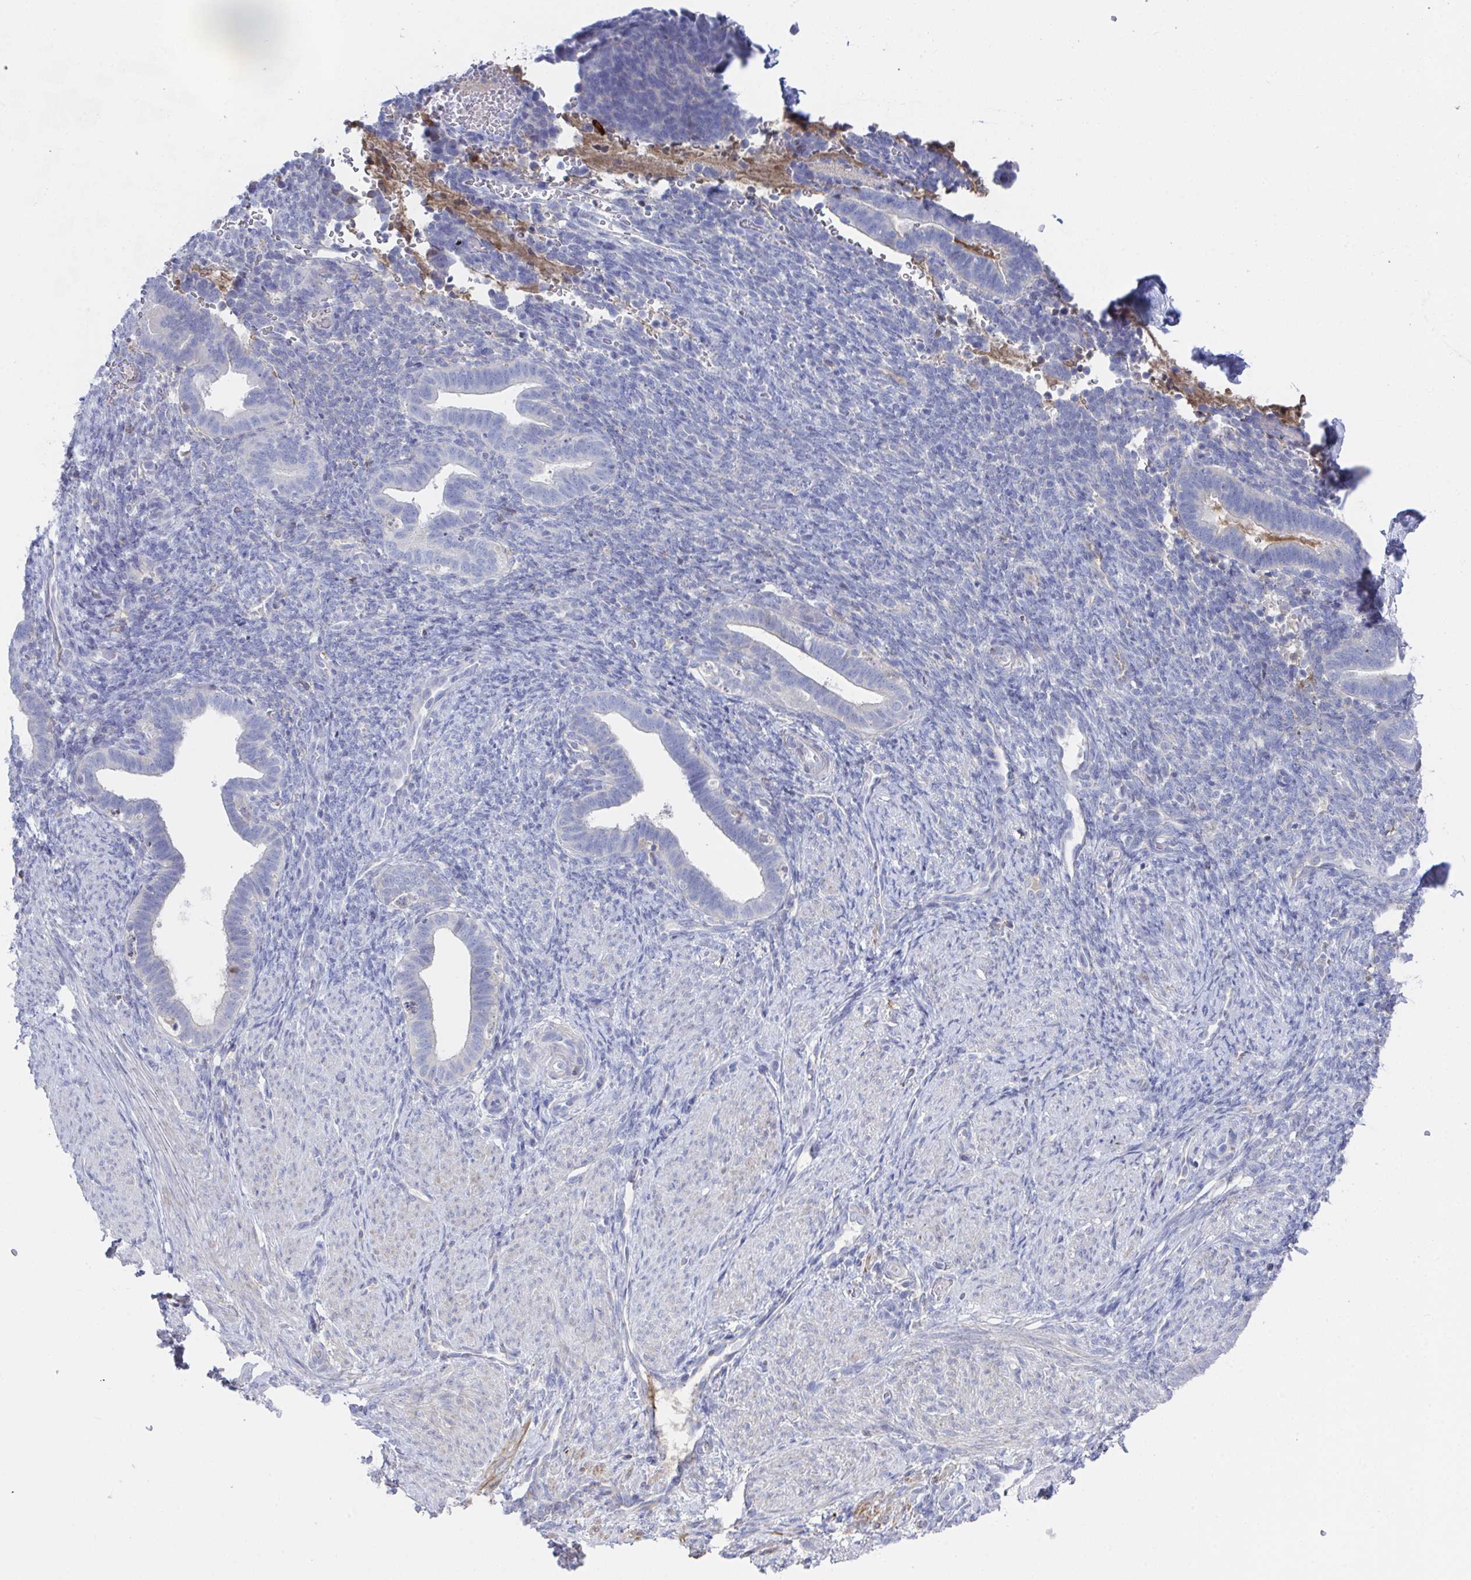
{"staining": {"intensity": "negative", "quantity": "none", "location": "none"}, "tissue": "endometrium", "cell_type": "Cells in endometrial stroma", "image_type": "normal", "snomed": [{"axis": "morphology", "description": "Normal tissue, NOS"}, {"axis": "topography", "description": "Endometrium"}], "caption": "An immunohistochemistry histopathology image of unremarkable endometrium is shown. There is no staining in cells in endometrial stroma of endometrium. (Brightfield microscopy of DAB immunohistochemistry (IHC) at high magnification).", "gene": "TNFAIP6", "patient": {"sex": "female", "age": 34}}